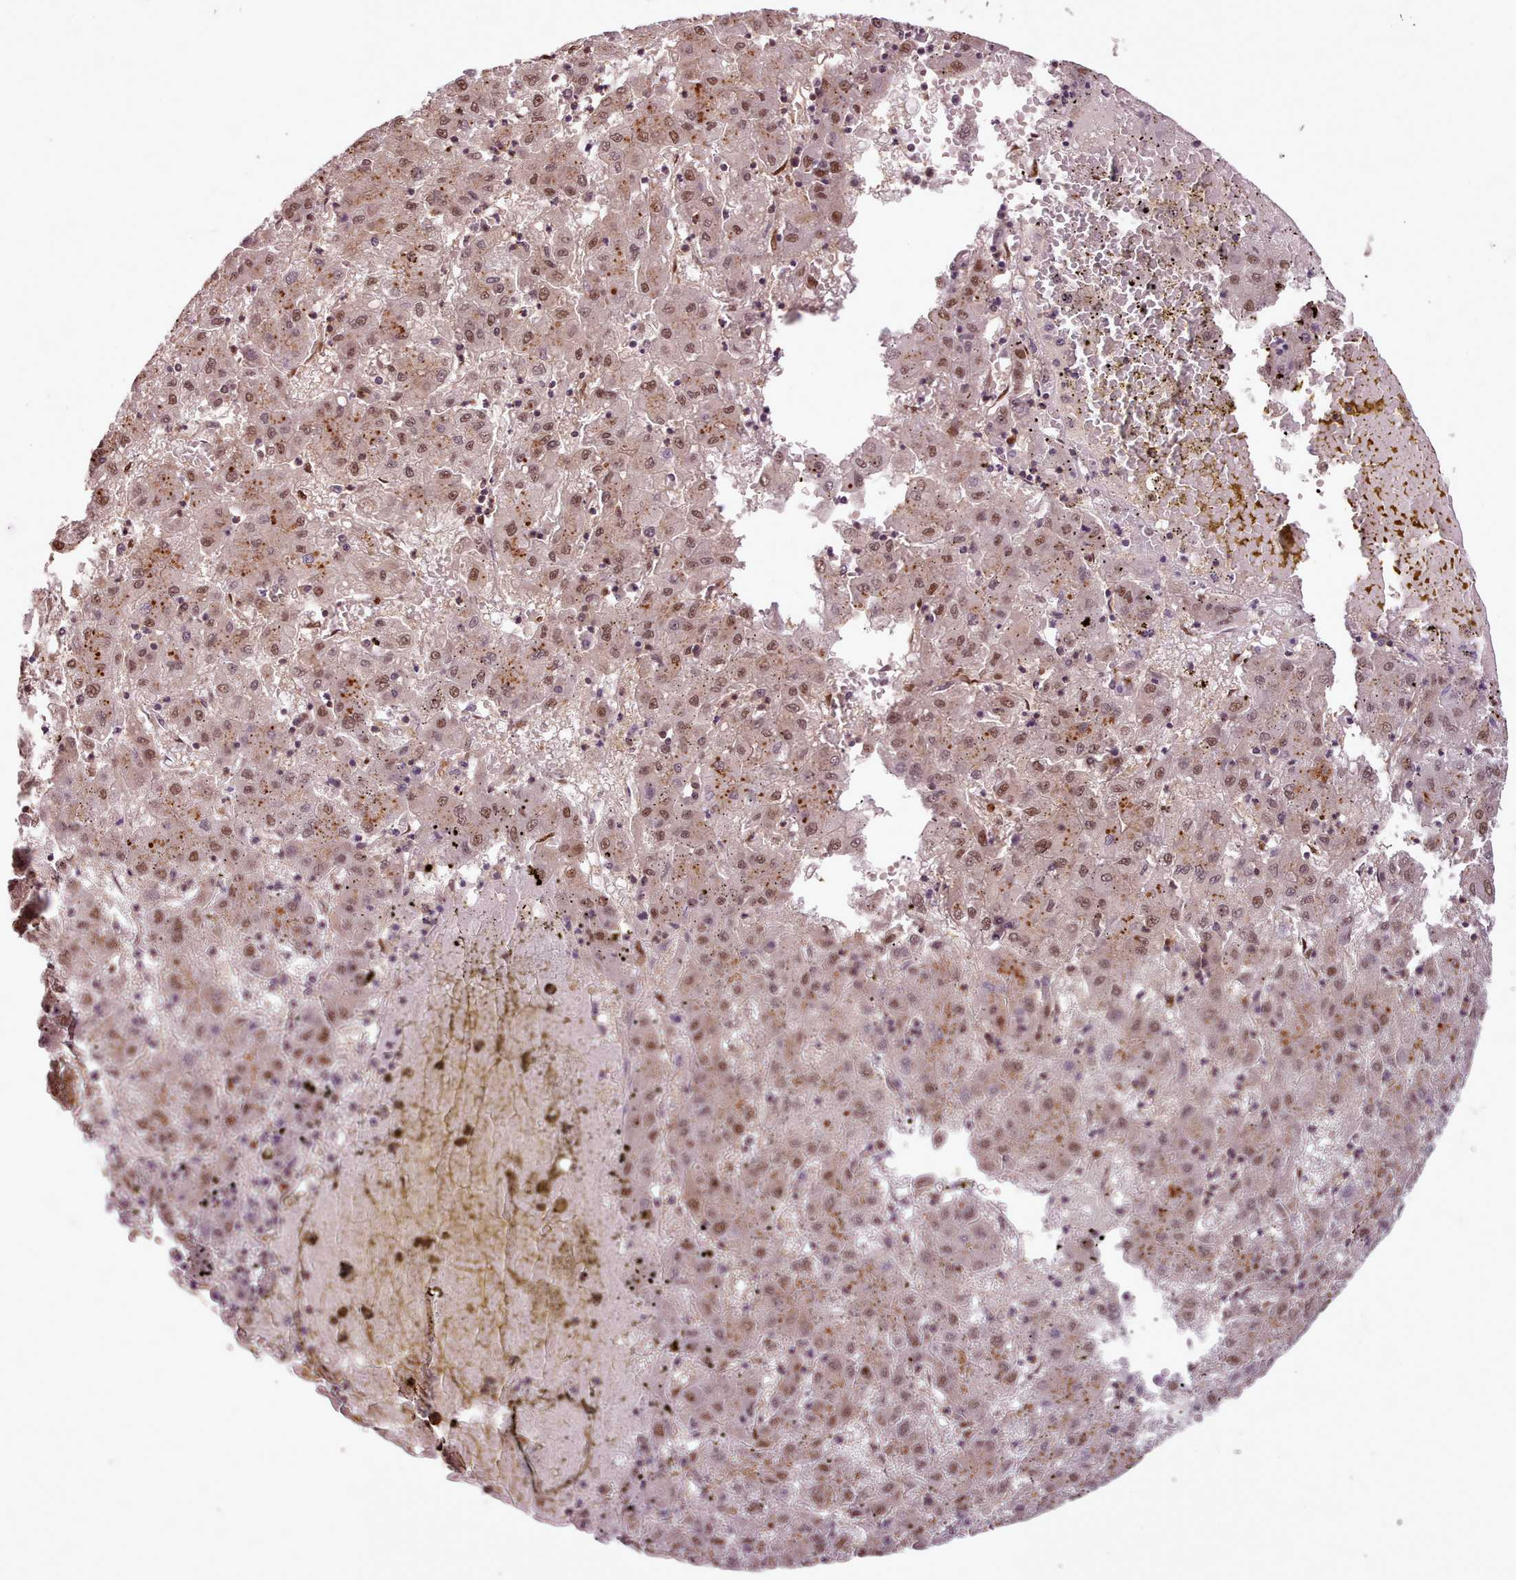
{"staining": {"intensity": "moderate", "quantity": ">75%", "location": "nuclear"}, "tissue": "liver cancer", "cell_type": "Tumor cells", "image_type": "cancer", "snomed": [{"axis": "morphology", "description": "Carcinoma, Hepatocellular, NOS"}, {"axis": "topography", "description": "Liver"}], "caption": "Immunohistochemical staining of human liver hepatocellular carcinoma exhibits medium levels of moderate nuclear staining in approximately >75% of tumor cells. (DAB IHC, brown staining for protein, blue staining for nuclei).", "gene": "RPS27A", "patient": {"sex": "male", "age": 72}}